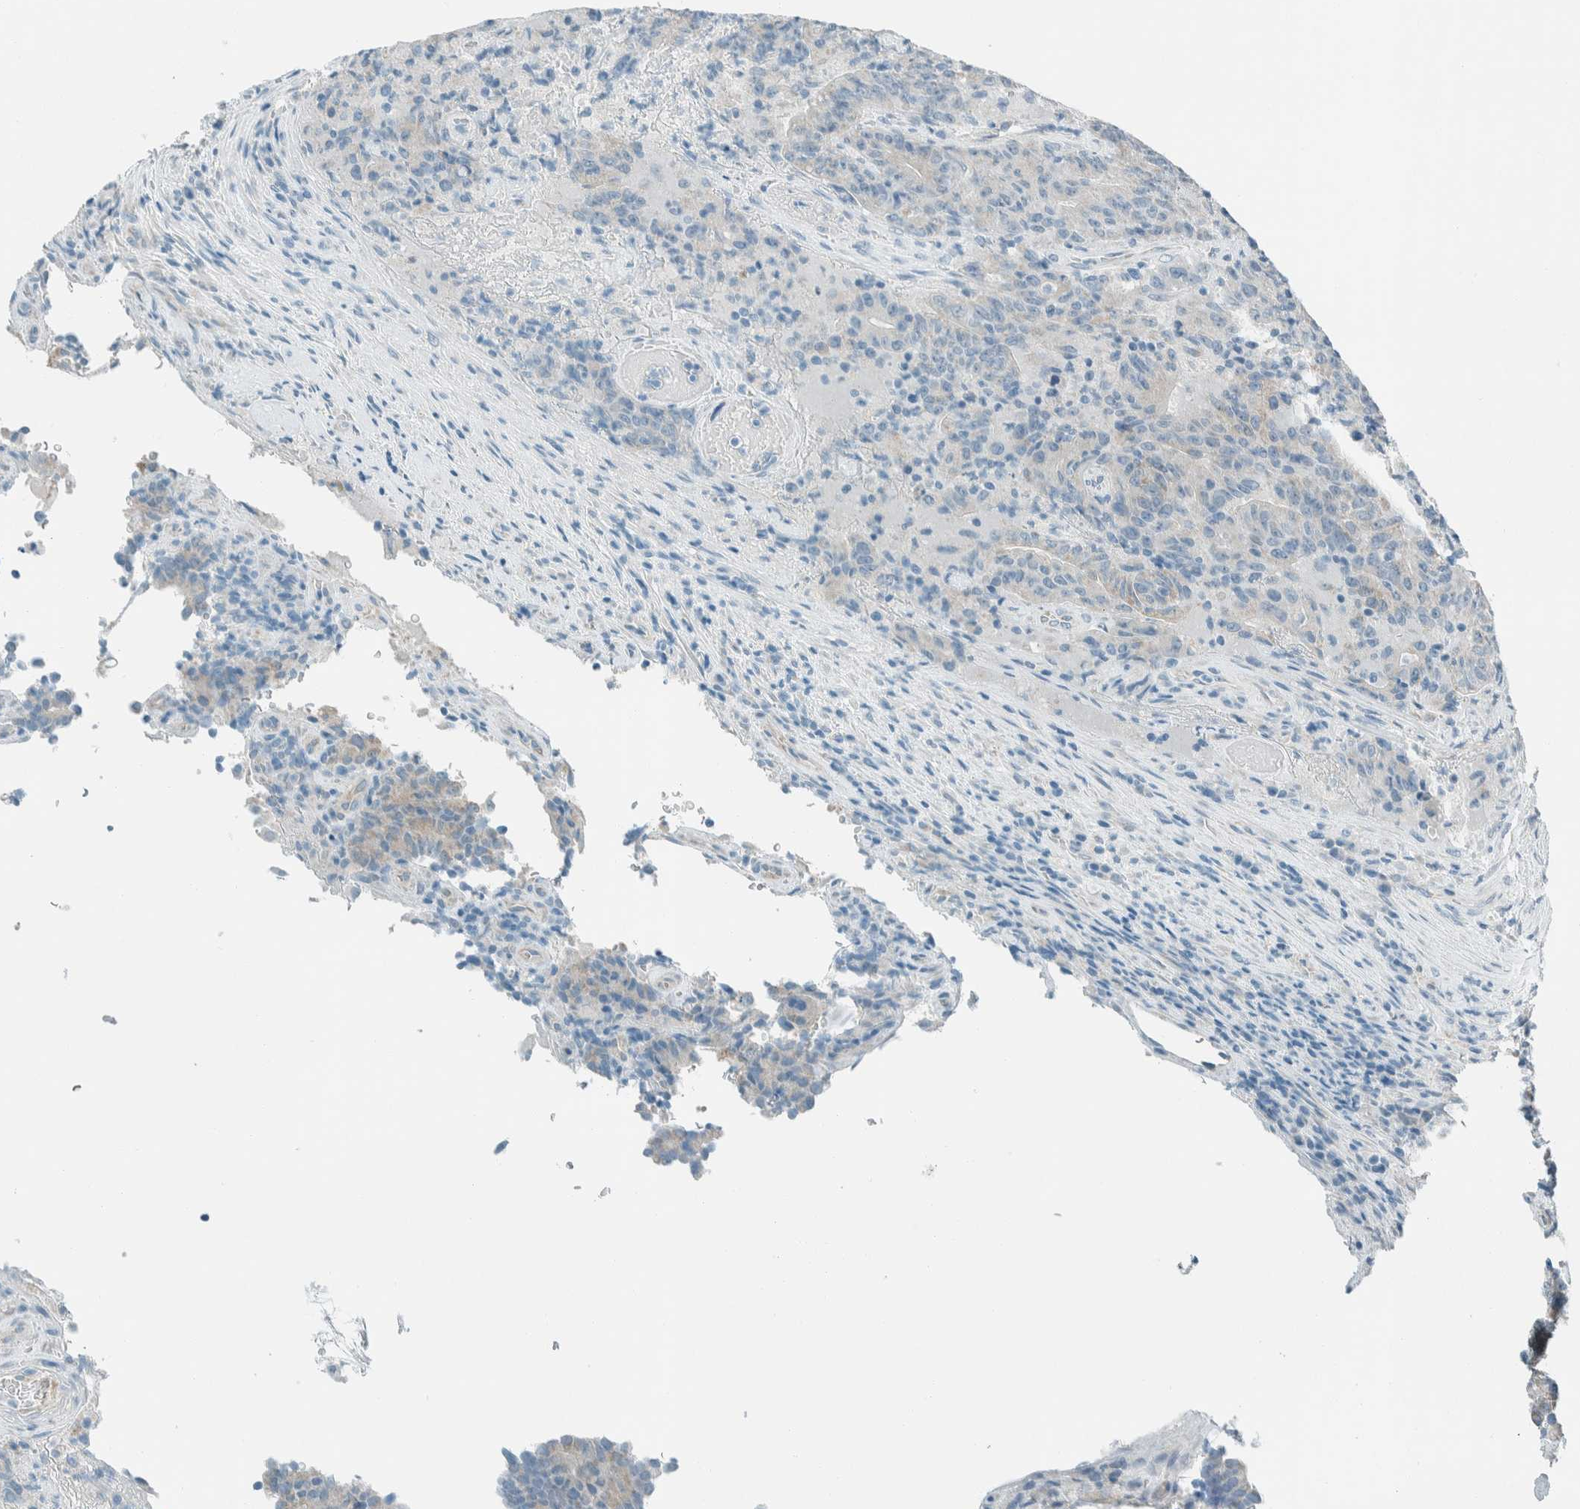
{"staining": {"intensity": "weak", "quantity": "<25%", "location": "cytoplasmic/membranous"}, "tissue": "colorectal cancer", "cell_type": "Tumor cells", "image_type": "cancer", "snomed": [{"axis": "morphology", "description": "Normal tissue, NOS"}, {"axis": "morphology", "description": "Adenocarcinoma, NOS"}, {"axis": "topography", "description": "Colon"}], "caption": "Colorectal cancer stained for a protein using immunohistochemistry (IHC) exhibits no positivity tumor cells.", "gene": "ALDH7A1", "patient": {"sex": "female", "age": 75}}